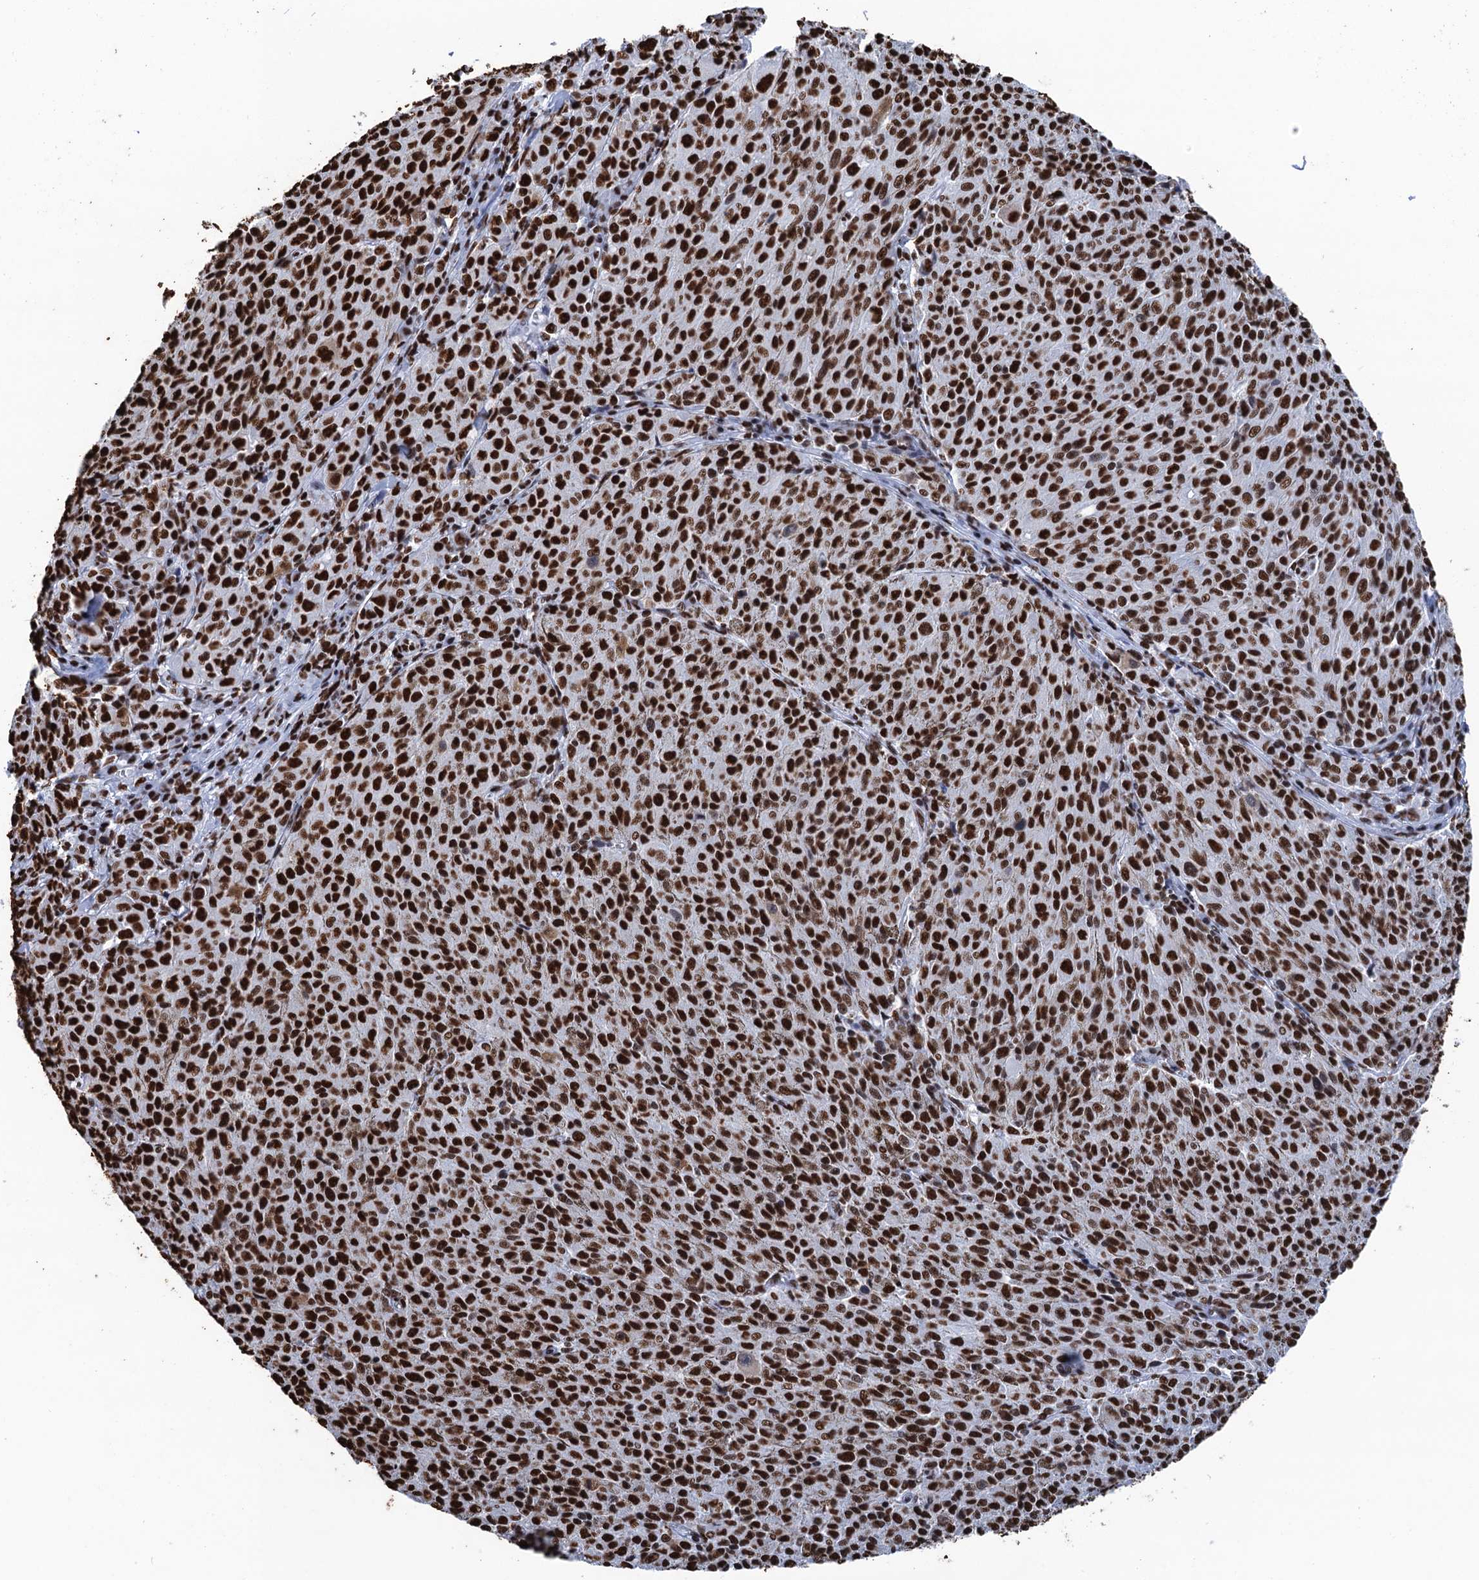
{"staining": {"intensity": "strong", "quantity": ">75%", "location": "nuclear"}, "tissue": "melanoma", "cell_type": "Tumor cells", "image_type": "cancer", "snomed": [{"axis": "morphology", "description": "Malignant melanoma, NOS"}, {"axis": "topography", "description": "Skin"}], "caption": "The image shows immunohistochemical staining of malignant melanoma. There is strong nuclear positivity is identified in approximately >75% of tumor cells.", "gene": "UBA2", "patient": {"sex": "female", "age": 52}}